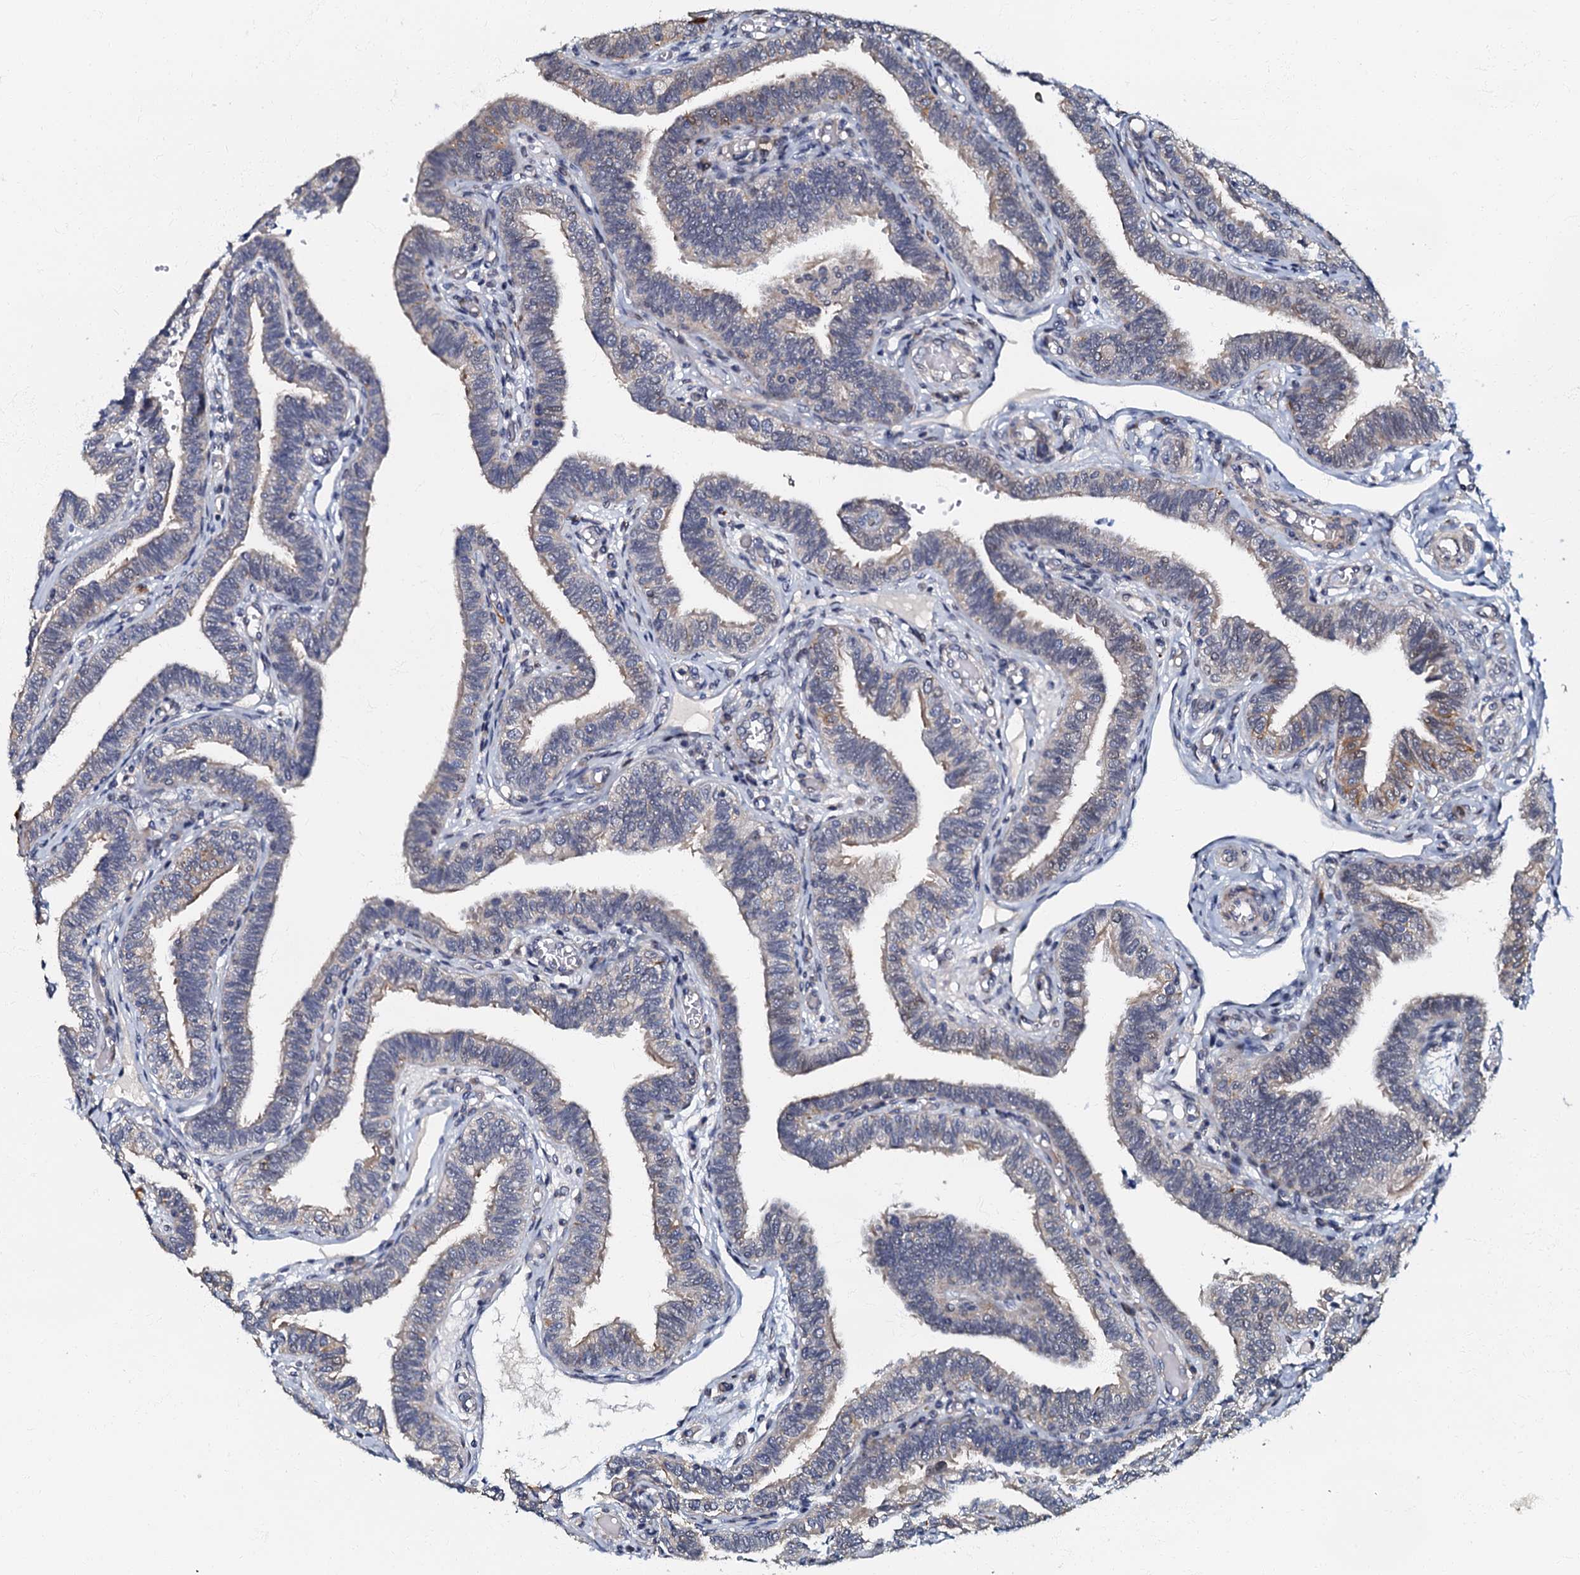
{"staining": {"intensity": "moderate", "quantity": "25%-75%", "location": "cytoplasmic/membranous,nuclear"}, "tissue": "fallopian tube", "cell_type": "Glandular cells", "image_type": "normal", "snomed": [{"axis": "morphology", "description": "Normal tissue, NOS"}, {"axis": "topography", "description": "Fallopian tube"}], "caption": "Immunohistochemical staining of unremarkable human fallopian tube shows 25%-75% levels of moderate cytoplasmic/membranous,nuclear protein positivity in approximately 25%-75% of glandular cells.", "gene": "OLAH", "patient": {"sex": "female", "age": 39}}